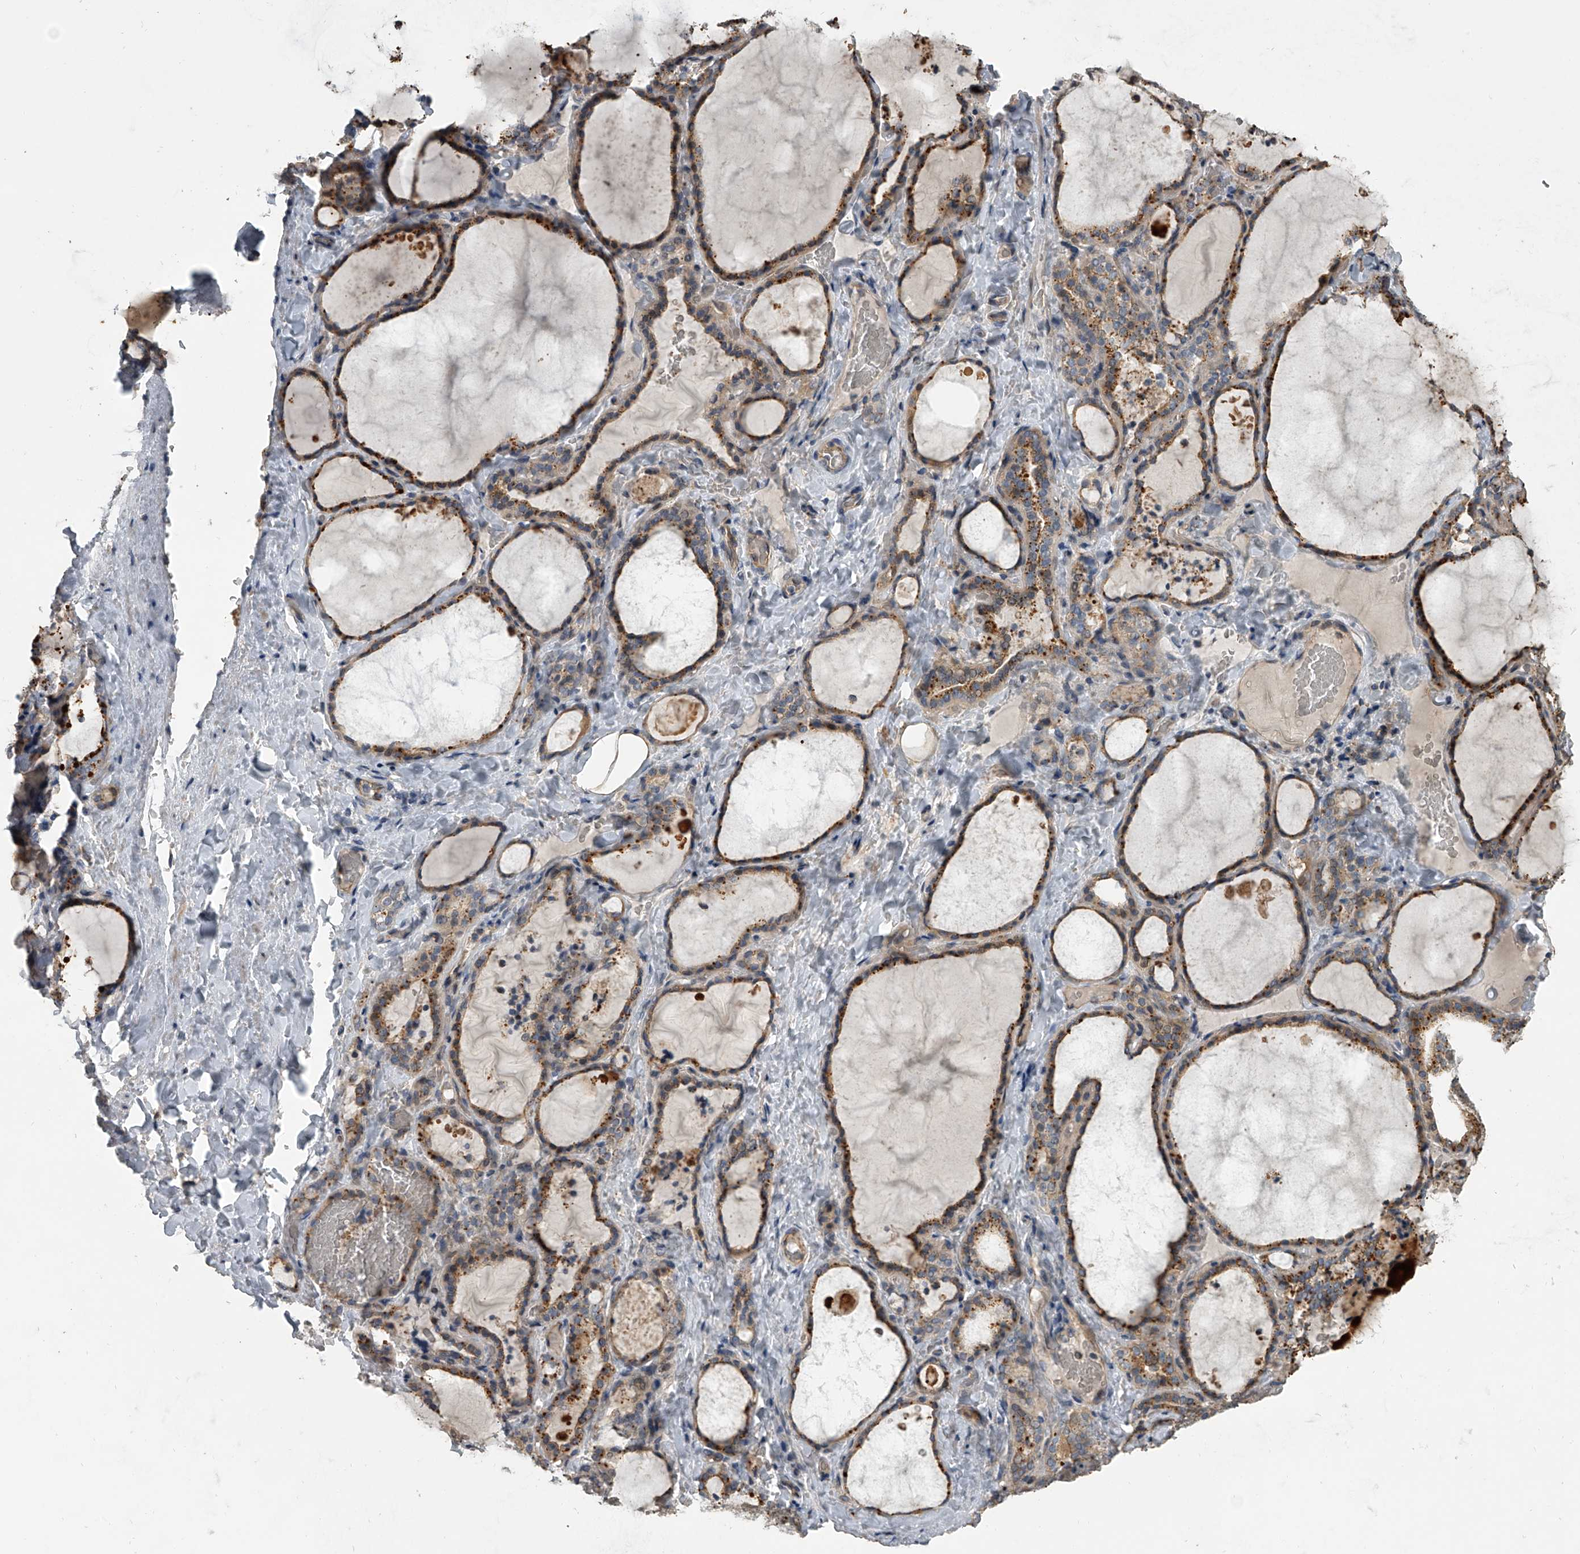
{"staining": {"intensity": "strong", "quantity": "25%-75%", "location": "cytoplasmic/membranous"}, "tissue": "thyroid gland", "cell_type": "Glandular cells", "image_type": "normal", "snomed": [{"axis": "morphology", "description": "Normal tissue, NOS"}, {"axis": "topography", "description": "Thyroid gland"}], "caption": "Benign thyroid gland demonstrates strong cytoplasmic/membranous staining in about 25%-75% of glandular cells.", "gene": "DOCK9", "patient": {"sex": "female", "age": 22}}